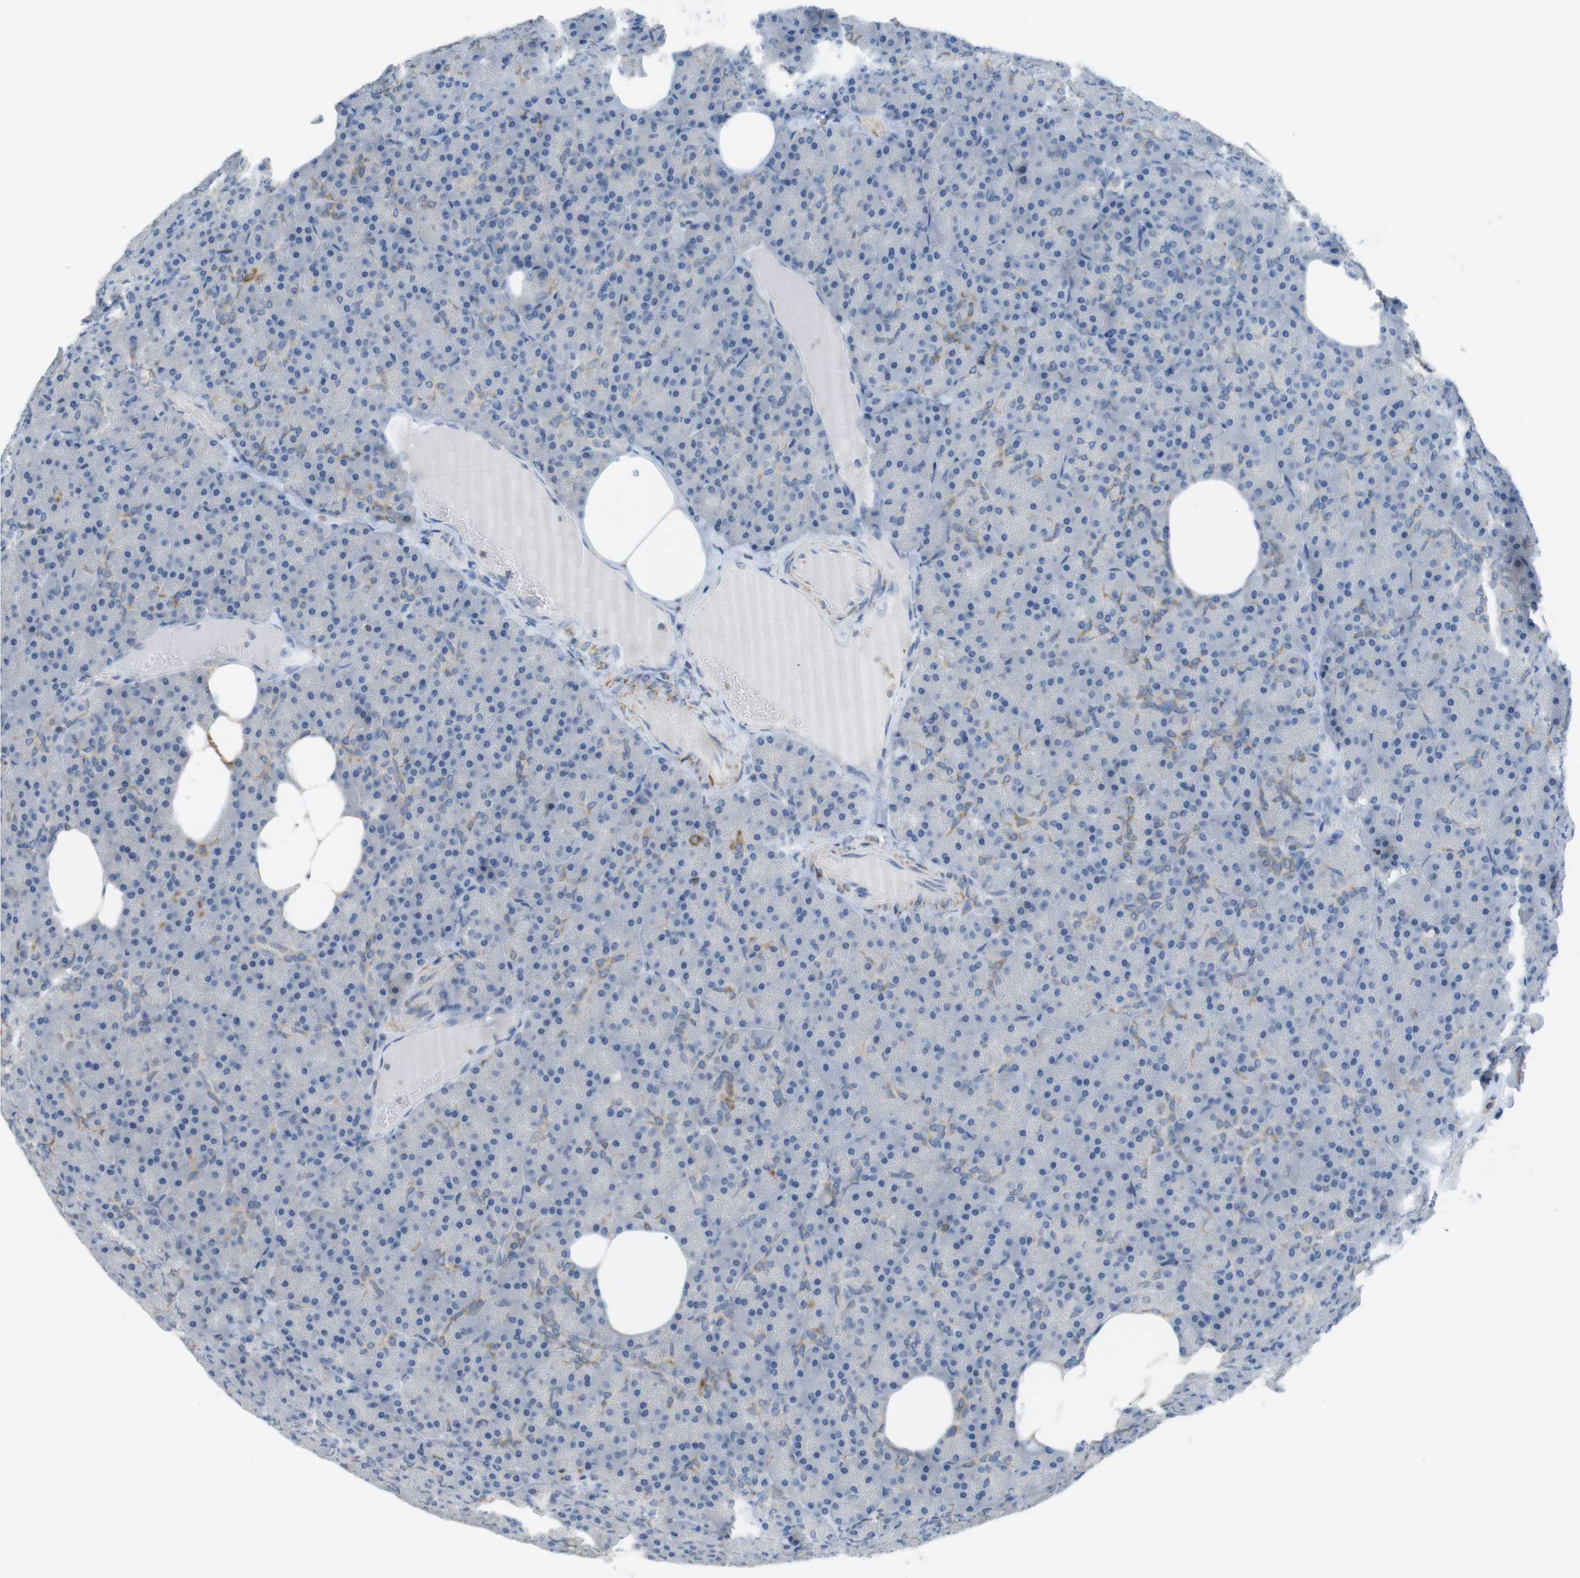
{"staining": {"intensity": "moderate", "quantity": "<25%", "location": "cytoplasmic/membranous"}, "tissue": "pancreas", "cell_type": "Exocrine glandular cells", "image_type": "normal", "snomed": [{"axis": "morphology", "description": "Normal tissue, NOS"}, {"axis": "topography", "description": "Pancreas"}], "caption": "The immunohistochemical stain labels moderate cytoplasmic/membranous expression in exocrine glandular cells of normal pancreas. (Brightfield microscopy of DAB IHC at high magnification).", "gene": "GRIK1", "patient": {"sex": "female", "age": 35}}